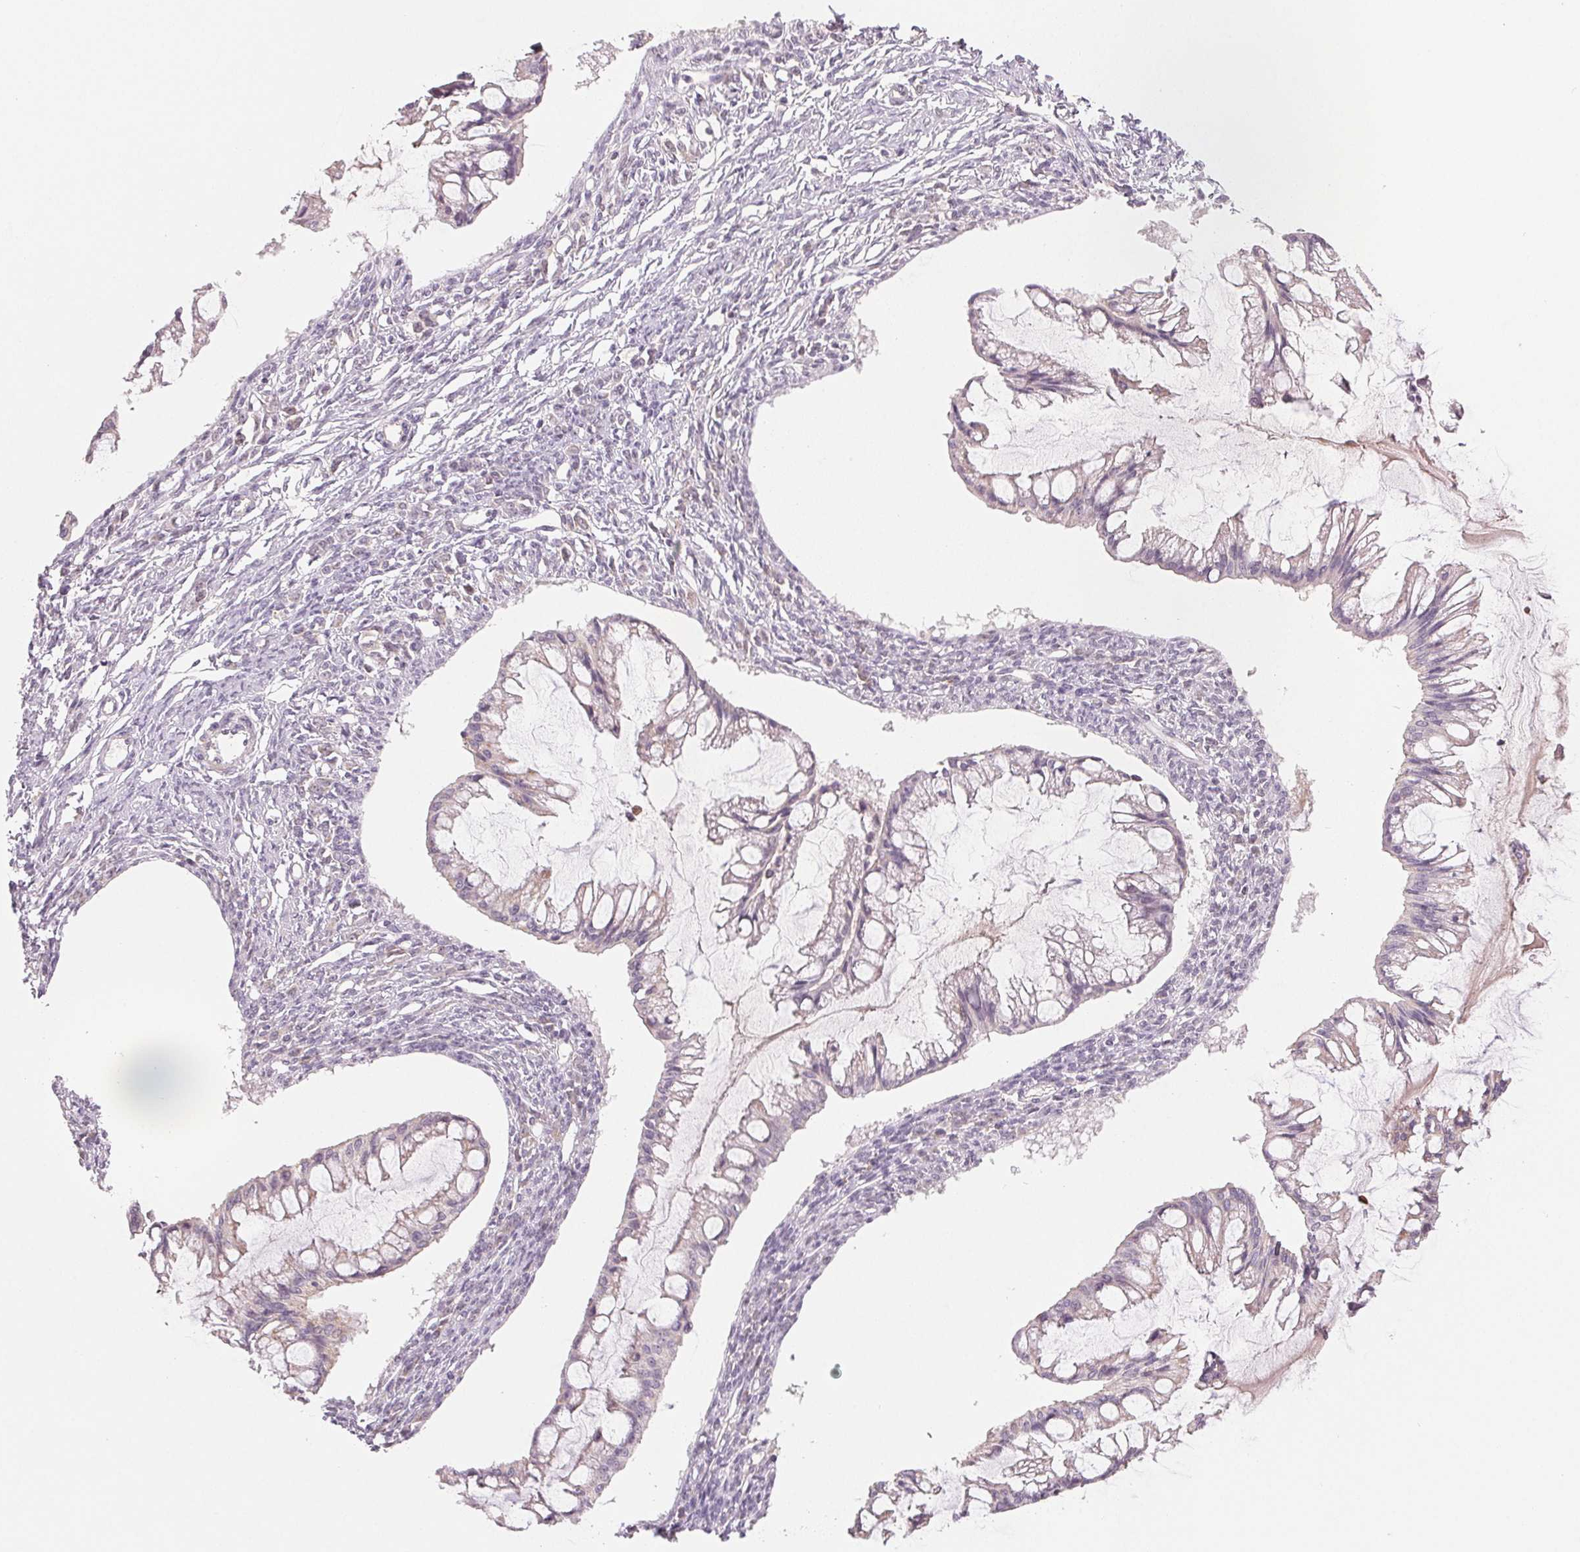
{"staining": {"intensity": "negative", "quantity": "none", "location": "none"}, "tissue": "ovarian cancer", "cell_type": "Tumor cells", "image_type": "cancer", "snomed": [{"axis": "morphology", "description": "Cystadenocarcinoma, mucinous, NOS"}, {"axis": "topography", "description": "Ovary"}], "caption": "A histopathology image of human ovarian cancer (mucinous cystadenocarcinoma) is negative for staining in tumor cells.", "gene": "HINT2", "patient": {"sex": "female", "age": 73}}